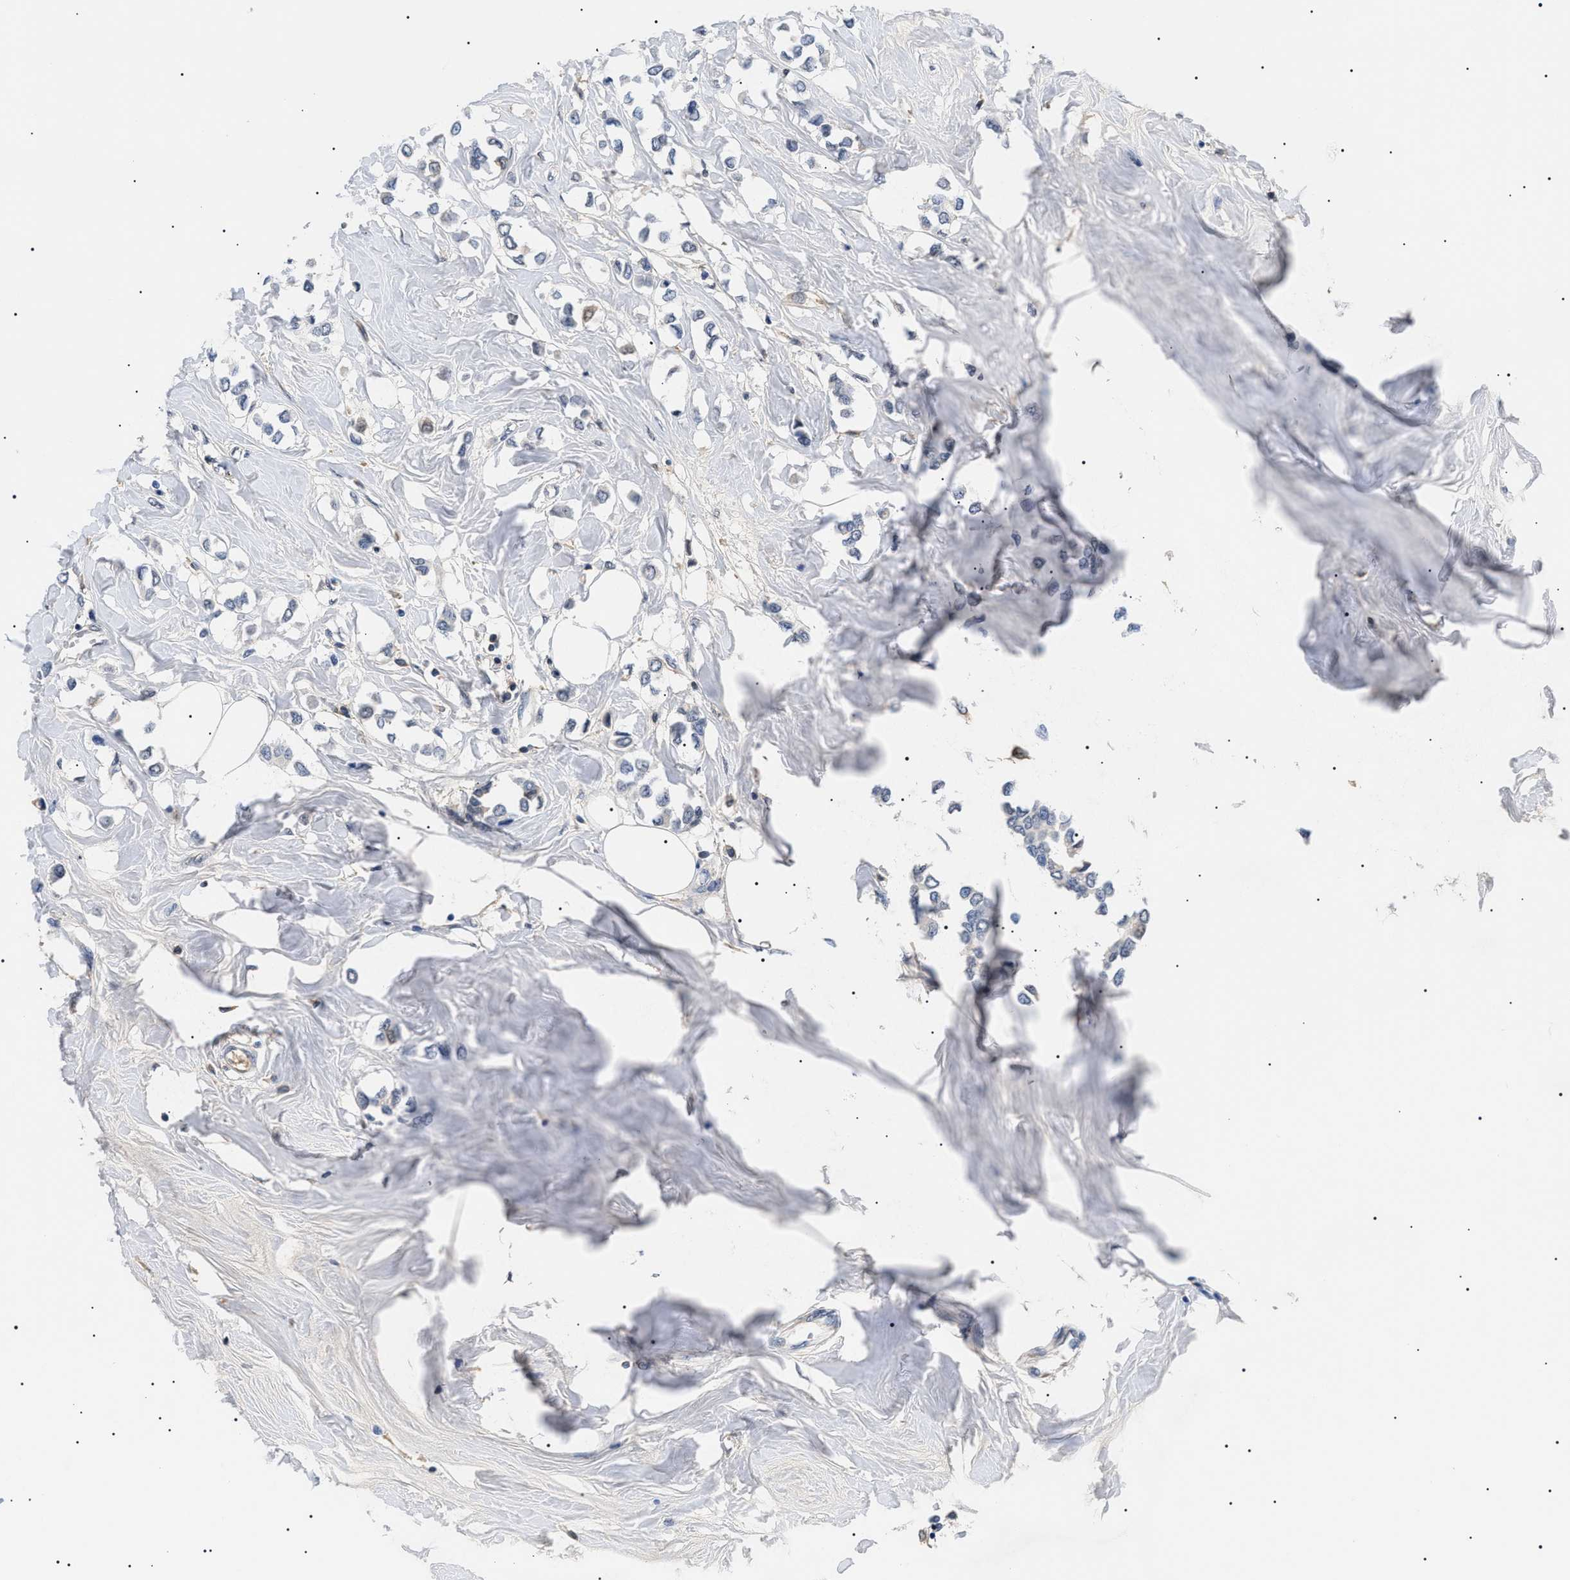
{"staining": {"intensity": "weak", "quantity": "<25%", "location": "cytoplasmic/membranous"}, "tissue": "breast cancer", "cell_type": "Tumor cells", "image_type": "cancer", "snomed": [{"axis": "morphology", "description": "Lobular carcinoma"}, {"axis": "topography", "description": "Breast"}], "caption": "This histopathology image is of breast lobular carcinoma stained with immunohistochemistry (IHC) to label a protein in brown with the nuclei are counter-stained blue. There is no expression in tumor cells.", "gene": "PRRT2", "patient": {"sex": "female", "age": 51}}